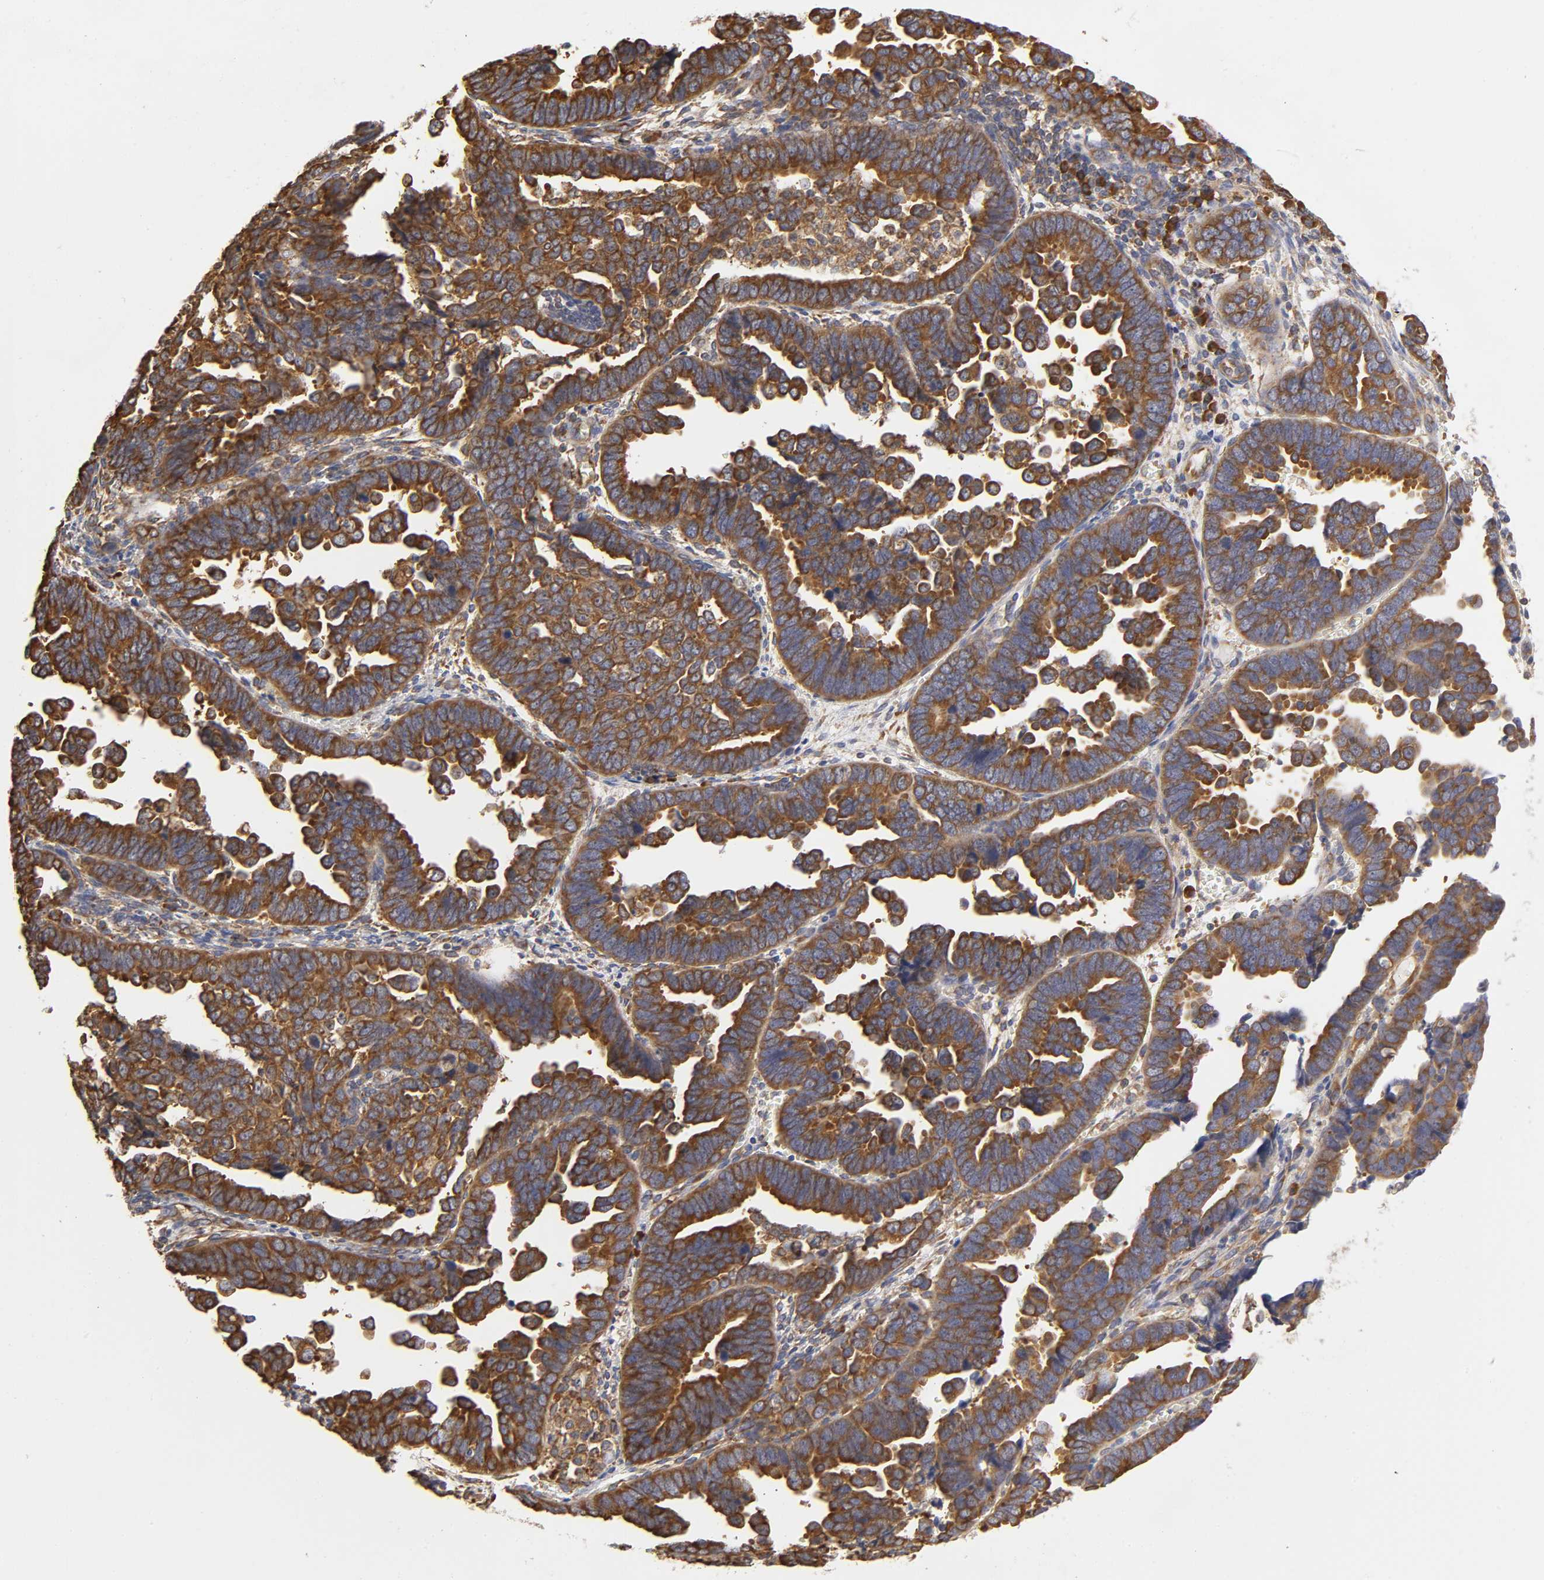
{"staining": {"intensity": "strong", "quantity": ">75%", "location": "cytoplasmic/membranous"}, "tissue": "endometrial cancer", "cell_type": "Tumor cells", "image_type": "cancer", "snomed": [{"axis": "morphology", "description": "Adenocarcinoma, NOS"}, {"axis": "topography", "description": "Endometrium"}], "caption": "Endometrial adenocarcinoma stained with immunohistochemistry (IHC) reveals strong cytoplasmic/membranous staining in about >75% of tumor cells.", "gene": "RPL14", "patient": {"sex": "female", "age": 75}}